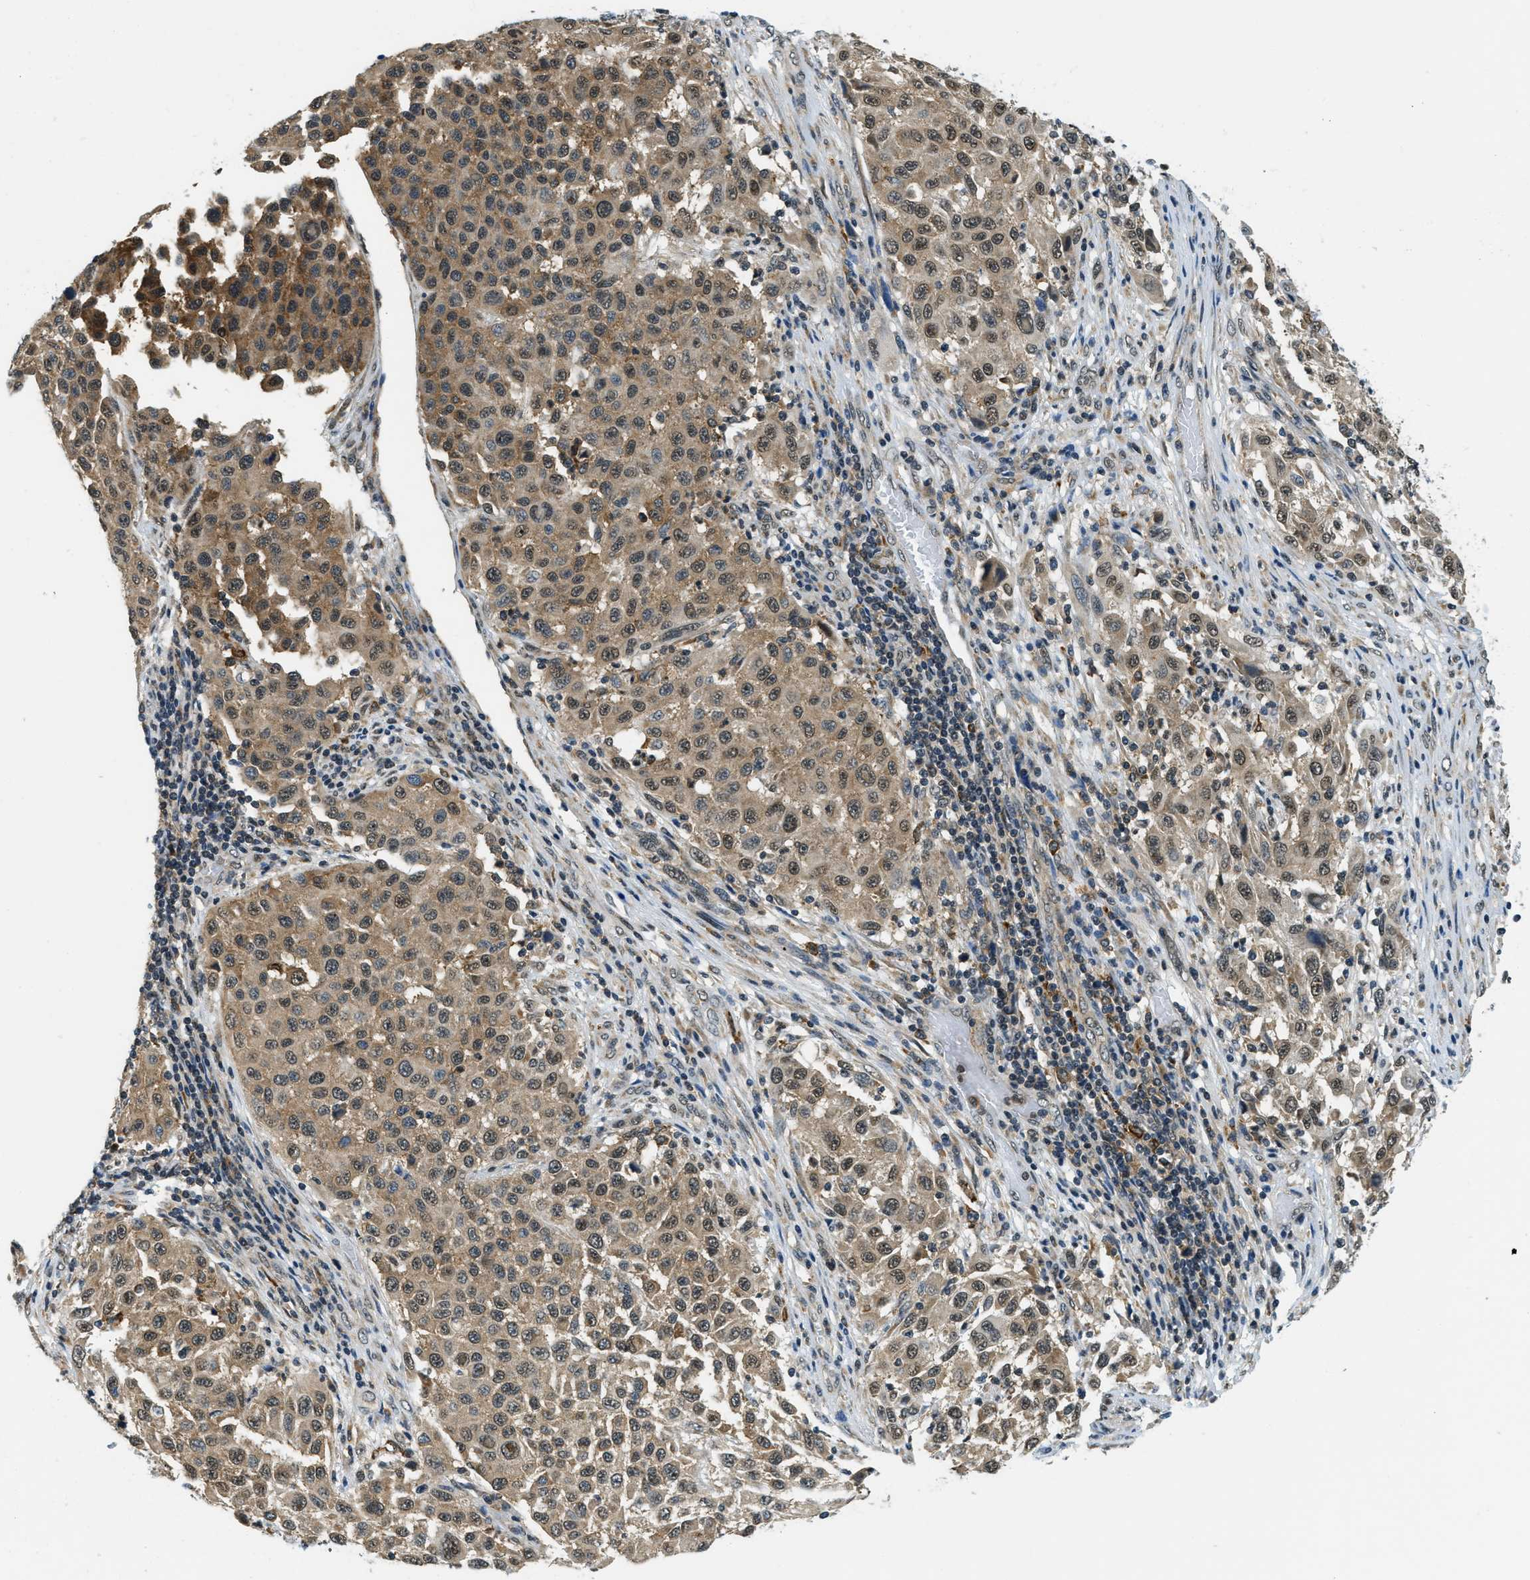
{"staining": {"intensity": "moderate", "quantity": ">75%", "location": "cytoplasmic/membranous,nuclear"}, "tissue": "melanoma", "cell_type": "Tumor cells", "image_type": "cancer", "snomed": [{"axis": "morphology", "description": "Malignant melanoma, Metastatic site"}, {"axis": "topography", "description": "Lymph node"}], "caption": "A brown stain labels moderate cytoplasmic/membranous and nuclear positivity of a protein in melanoma tumor cells.", "gene": "RAB11FIP1", "patient": {"sex": "male", "age": 61}}